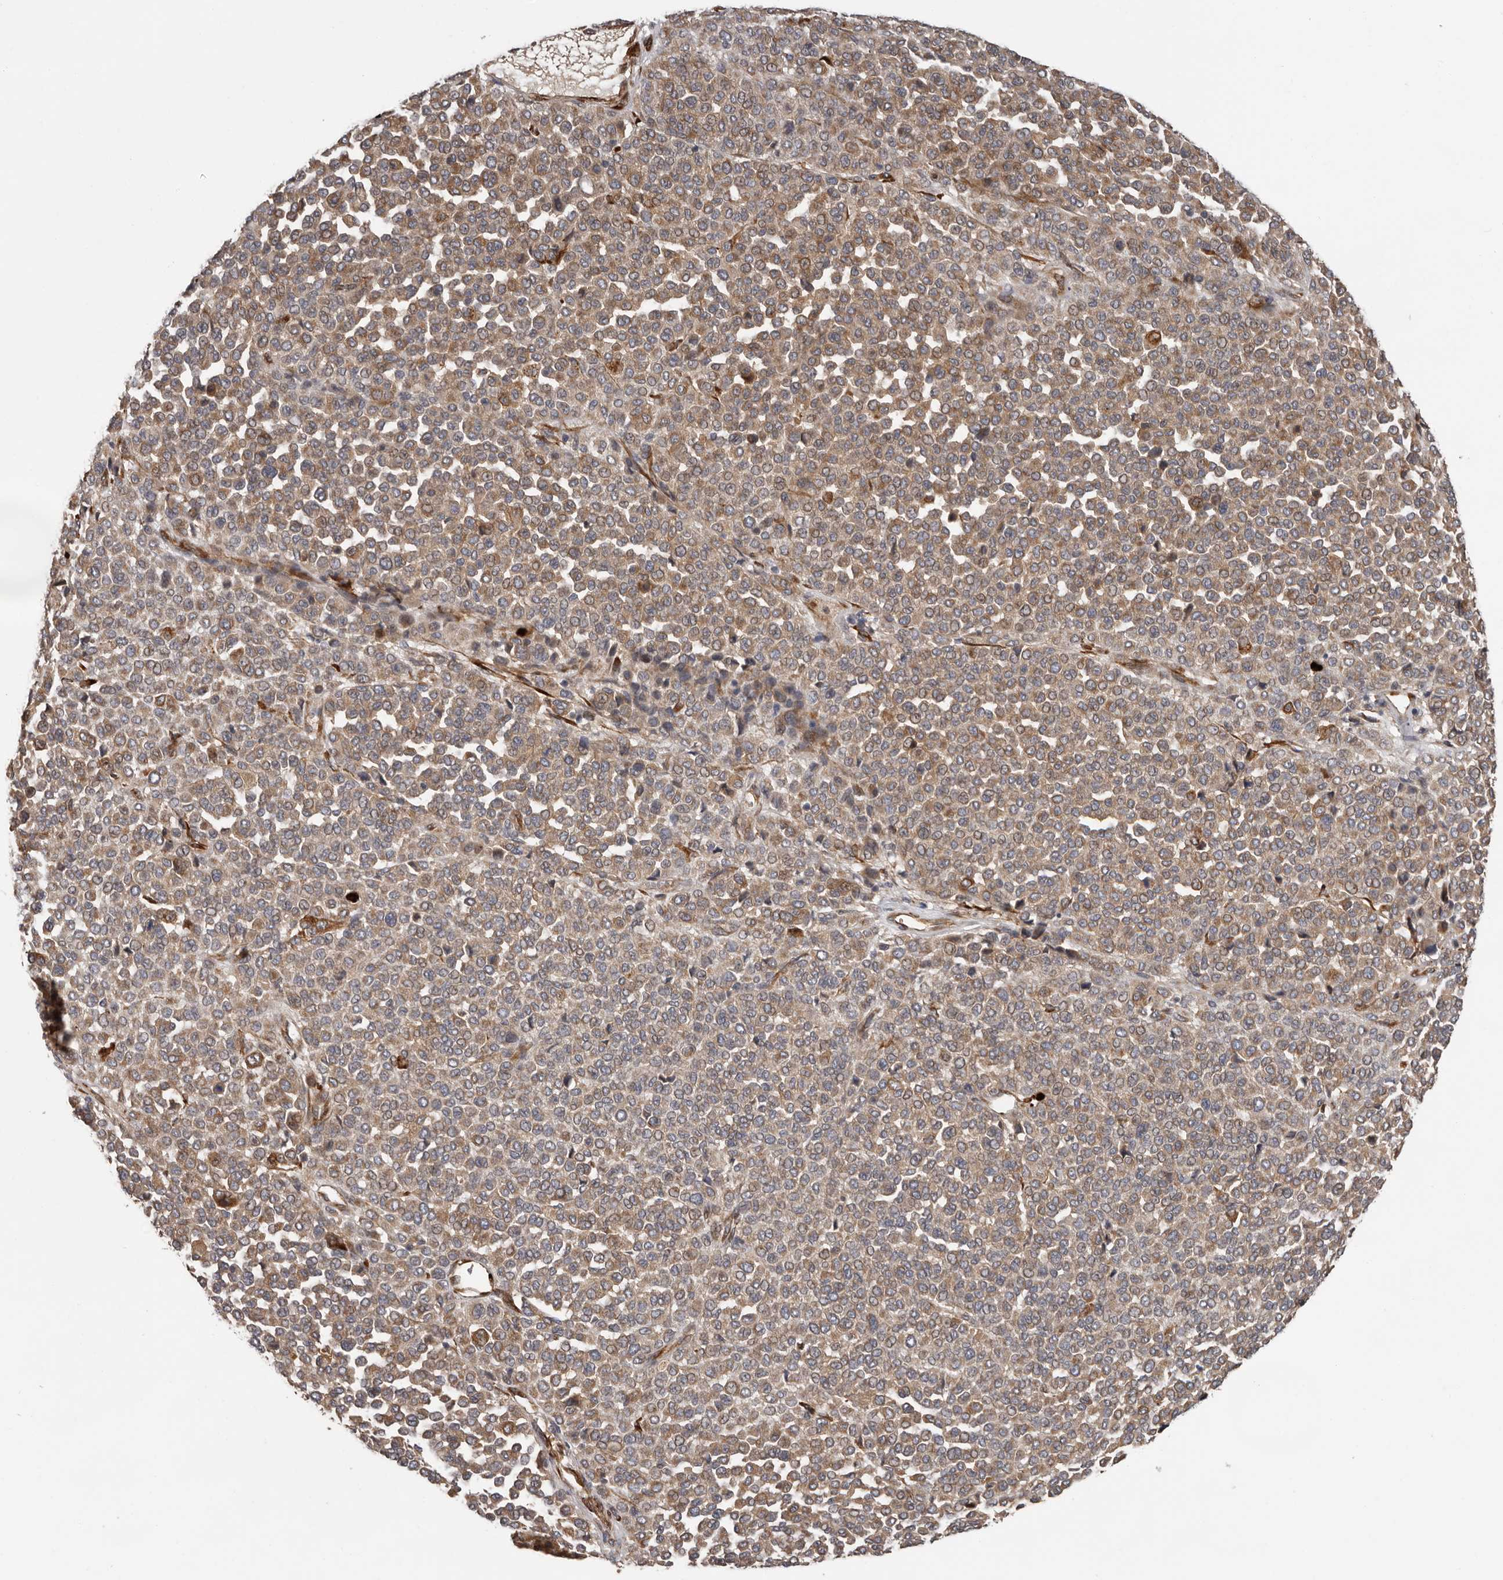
{"staining": {"intensity": "moderate", "quantity": ">75%", "location": "cytoplasmic/membranous"}, "tissue": "melanoma", "cell_type": "Tumor cells", "image_type": "cancer", "snomed": [{"axis": "morphology", "description": "Malignant melanoma, Metastatic site"}, {"axis": "topography", "description": "Pancreas"}], "caption": "DAB immunohistochemical staining of malignant melanoma (metastatic site) demonstrates moderate cytoplasmic/membranous protein positivity in approximately >75% of tumor cells. The staining was performed using DAB to visualize the protein expression in brown, while the nuclei were stained in blue with hematoxylin (Magnification: 20x).", "gene": "MTF1", "patient": {"sex": "female", "age": 30}}